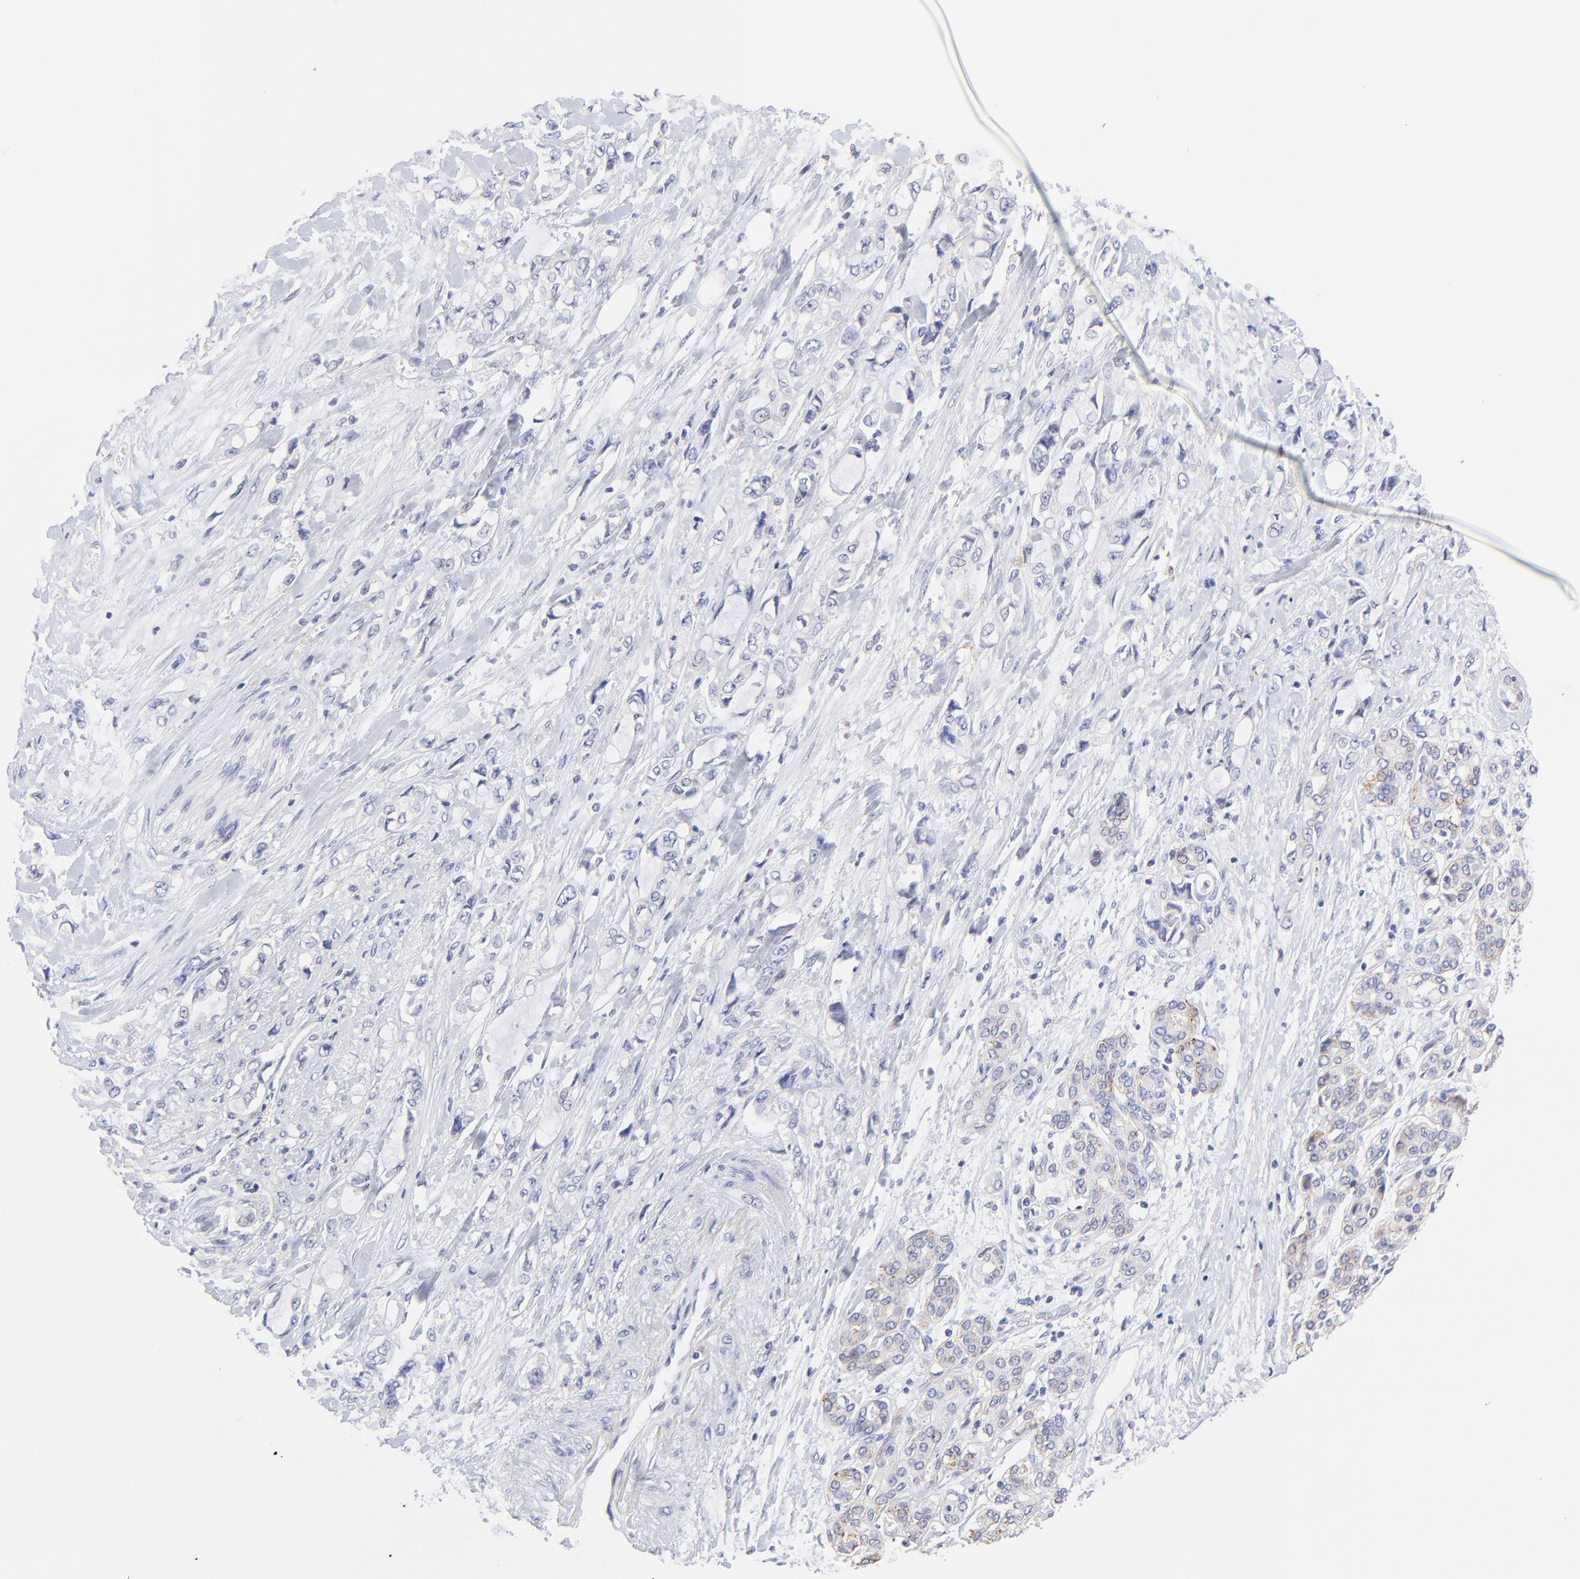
{"staining": {"intensity": "negative", "quantity": "none", "location": "none"}, "tissue": "pancreatic cancer", "cell_type": "Tumor cells", "image_type": "cancer", "snomed": [{"axis": "morphology", "description": "Adenocarcinoma, NOS"}, {"axis": "topography", "description": "Pancreas"}], "caption": "Protein analysis of pancreatic cancer (adenocarcinoma) exhibits no significant expression in tumor cells. (Brightfield microscopy of DAB (3,3'-diaminobenzidine) immunohistochemistry (IHC) at high magnification).", "gene": "LHFPL1", "patient": {"sex": "female", "age": 70}}